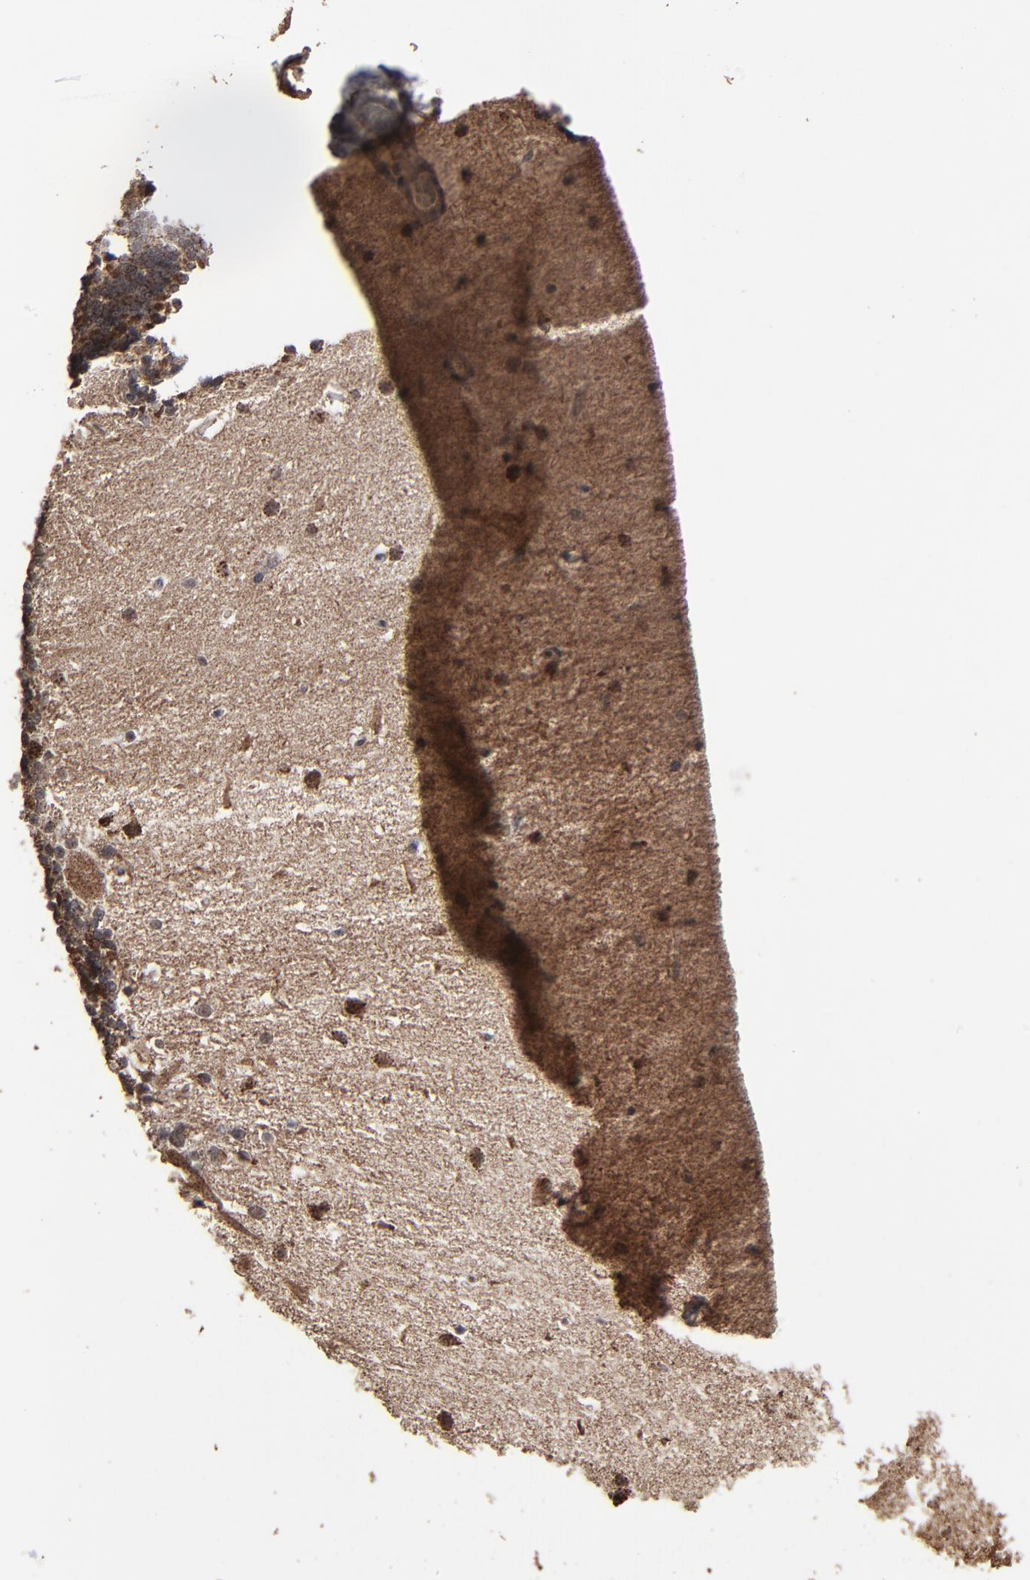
{"staining": {"intensity": "strong", "quantity": "25%-75%", "location": "cytoplasmic/membranous,nuclear"}, "tissue": "cerebellum", "cell_type": "Cells in granular layer", "image_type": "normal", "snomed": [{"axis": "morphology", "description": "Normal tissue, NOS"}, {"axis": "topography", "description": "Cerebellum"}], "caption": "Strong cytoplasmic/membranous,nuclear staining for a protein is present in approximately 25%-75% of cells in granular layer of benign cerebellum using IHC.", "gene": "BNIP3", "patient": {"sex": "female", "age": 54}}